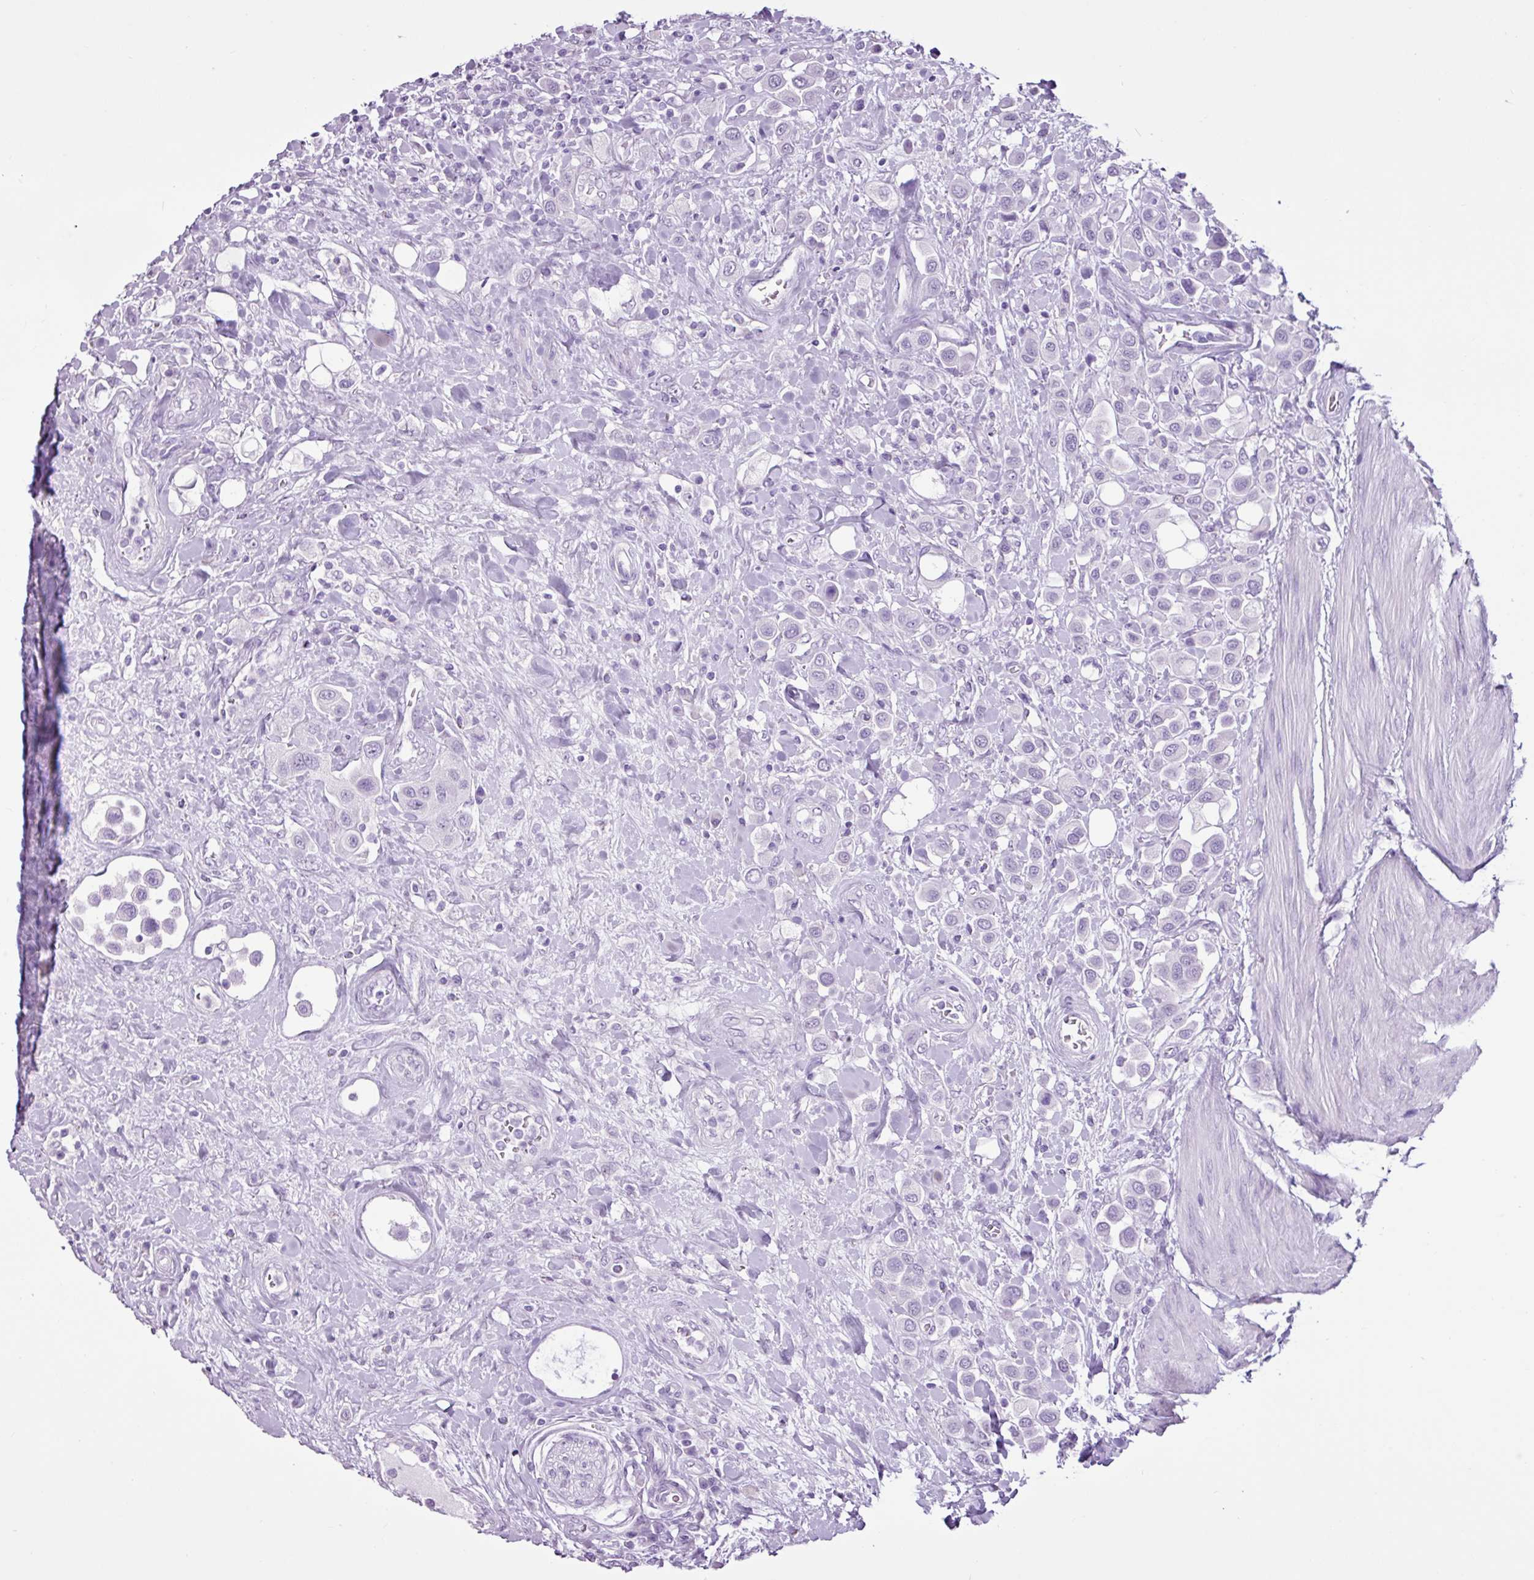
{"staining": {"intensity": "negative", "quantity": "none", "location": "none"}, "tissue": "urothelial cancer", "cell_type": "Tumor cells", "image_type": "cancer", "snomed": [{"axis": "morphology", "description": "Urothelial carcinoma, High grade"}, {"axis": "topography", "description": "Urinary bladder"}], "caption": "Tumor cells are negative for protein expression in human urothelial carcinoma (high-grade). (Stains: DAB immunohistochemistry with hematoxylin counter stain, Microscopy: brightfield microscopy at high magnification).", "gene": "PGR", "patient": {"sex": "male", "age": 50}}